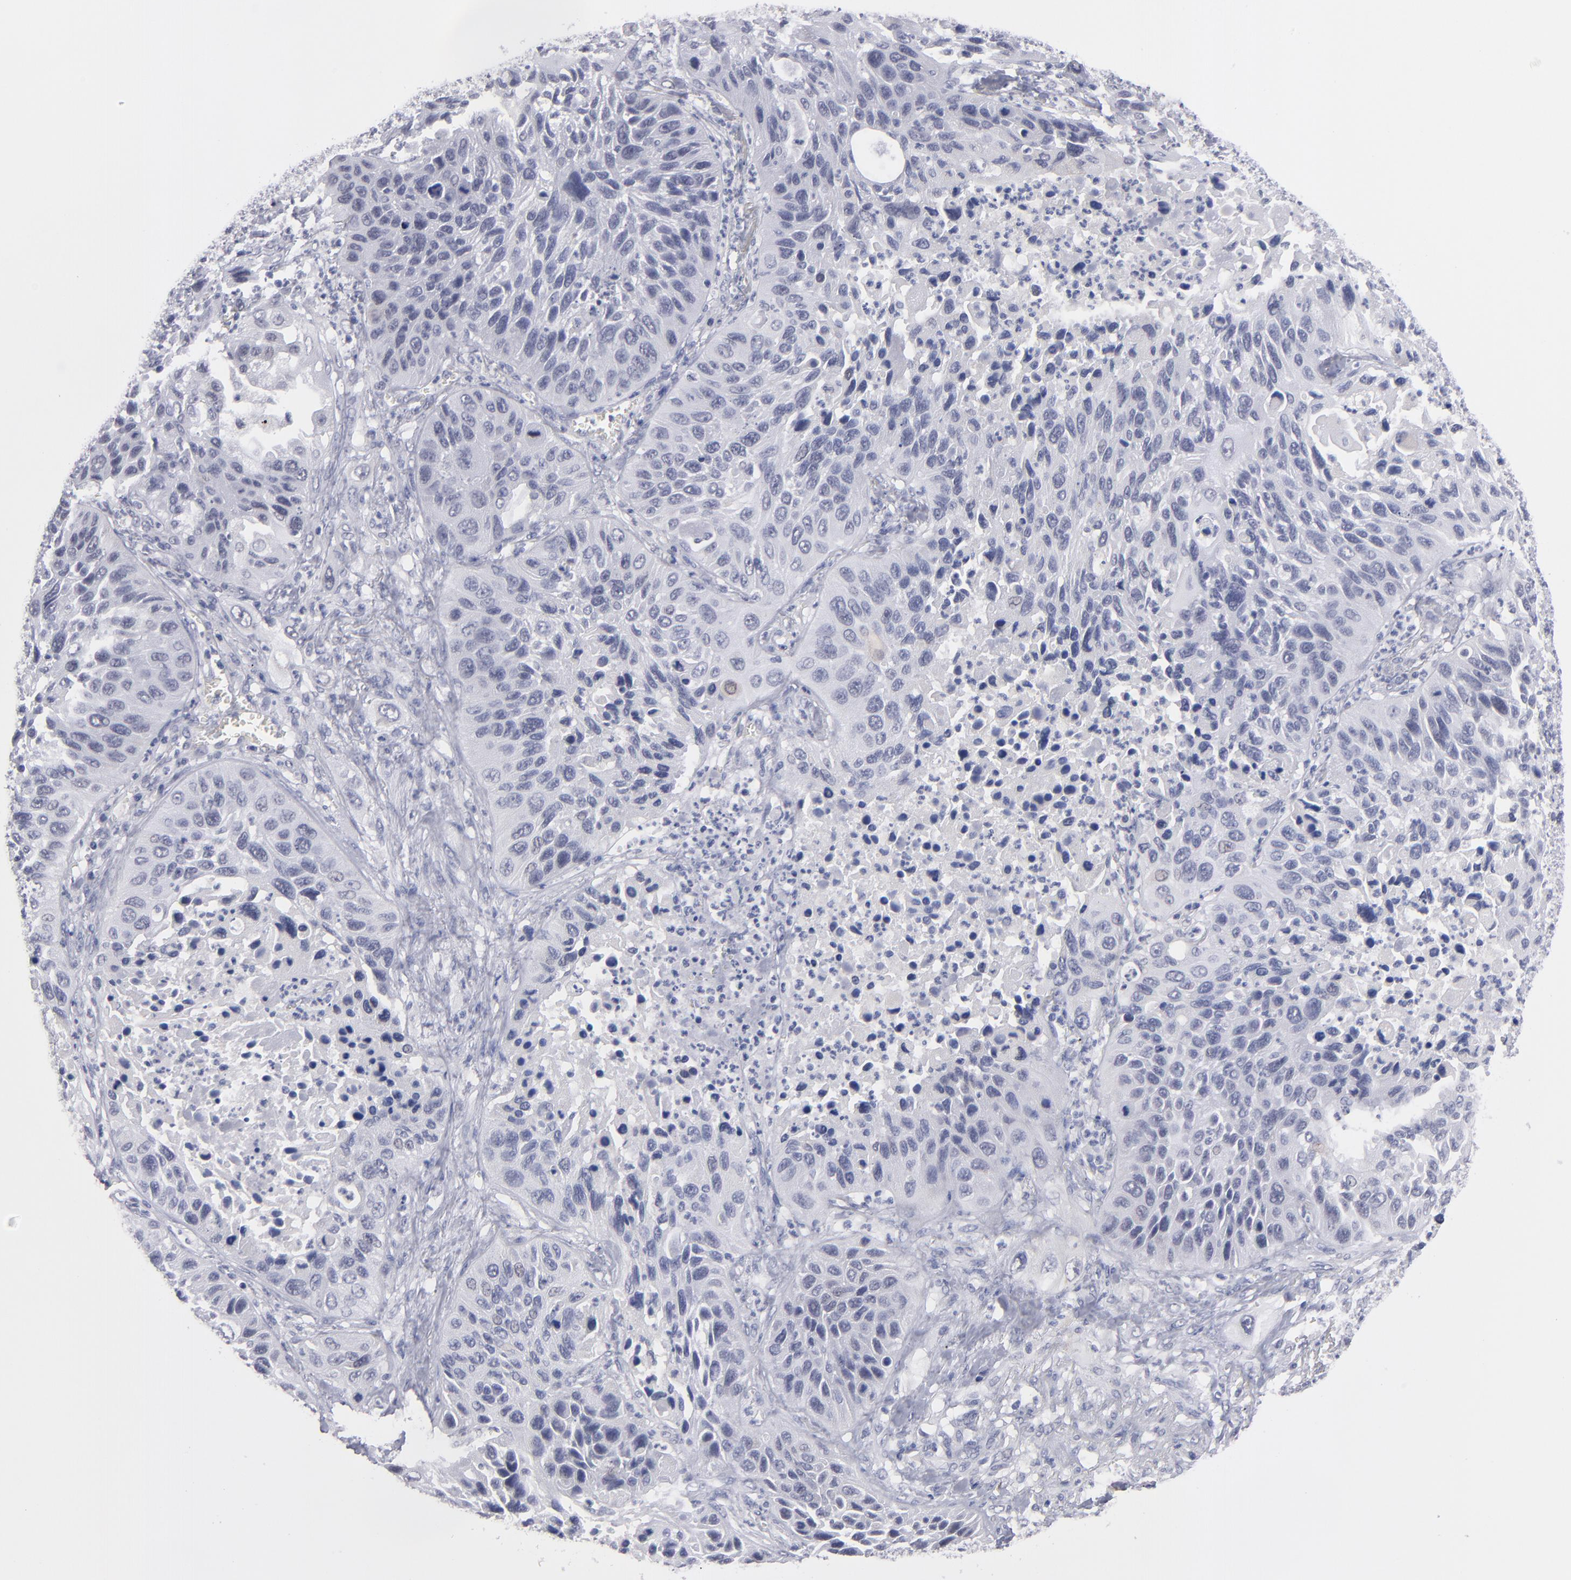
{"staining": {"intensity": "weak", "quantity": "<25%", "location": "nuclear"}, "tissue": "lung cancer", "cell_type": "Tumor cells", "image_type": "cancer", "snomed": [{"axis": "morphology", "description": "Squamous cell carcinoma, NOS"}, {"axis": "topography", "description": "Lung"}], "caption": "The photomicrograph shows no staining of tumor cells in lung cancer (squamous cell carcinoma). (Immunohistochemistry, brightfield microscopy, high magnification).", "gene": "TEX11", "patient": {"sex": "female", "age": 76}}